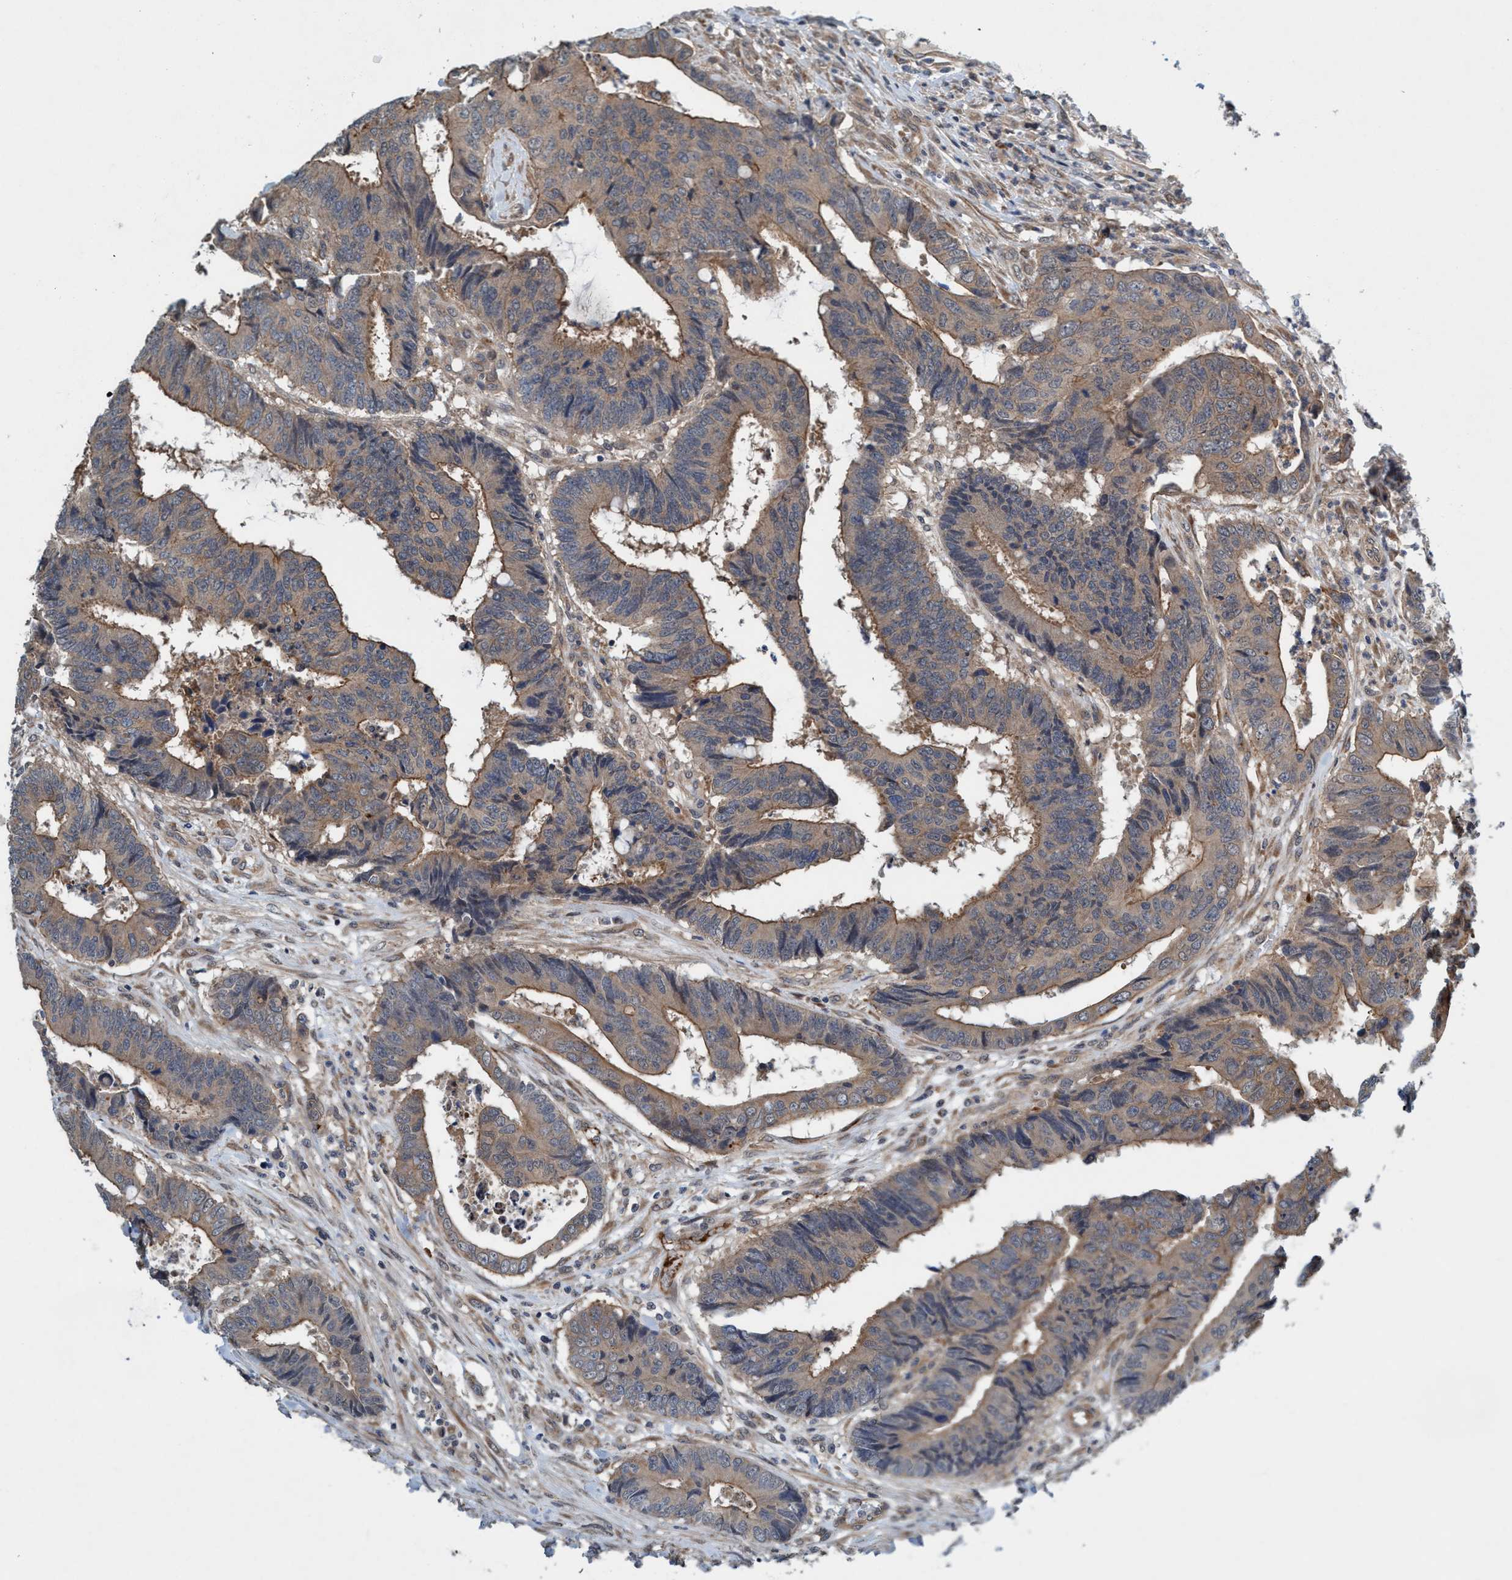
{"staining": {"intensity": "weak", "quantity": ">75%", "location": "cytoplasmic/membranous"}, "tissue": "colorectal cancer", "cell_type": "Tumor cells", "image_type": "cancer", "snomed": [{"axis": "morphology", "description": "Adenocarcinoma, NOS"}, {"axis": "topography", "description": "Rectum"}], "caption": "A high-resolution image shows IHC staining of colorectal cancer (adenocarcinoma), which shows weak cytoplasmic/membranous staining in about >75% of tumor cells. (Brightfield microscopy of DAB IHC at high magnification).", "gene": "TRIM65", "patient": {"sex": "male", "age": 84}}